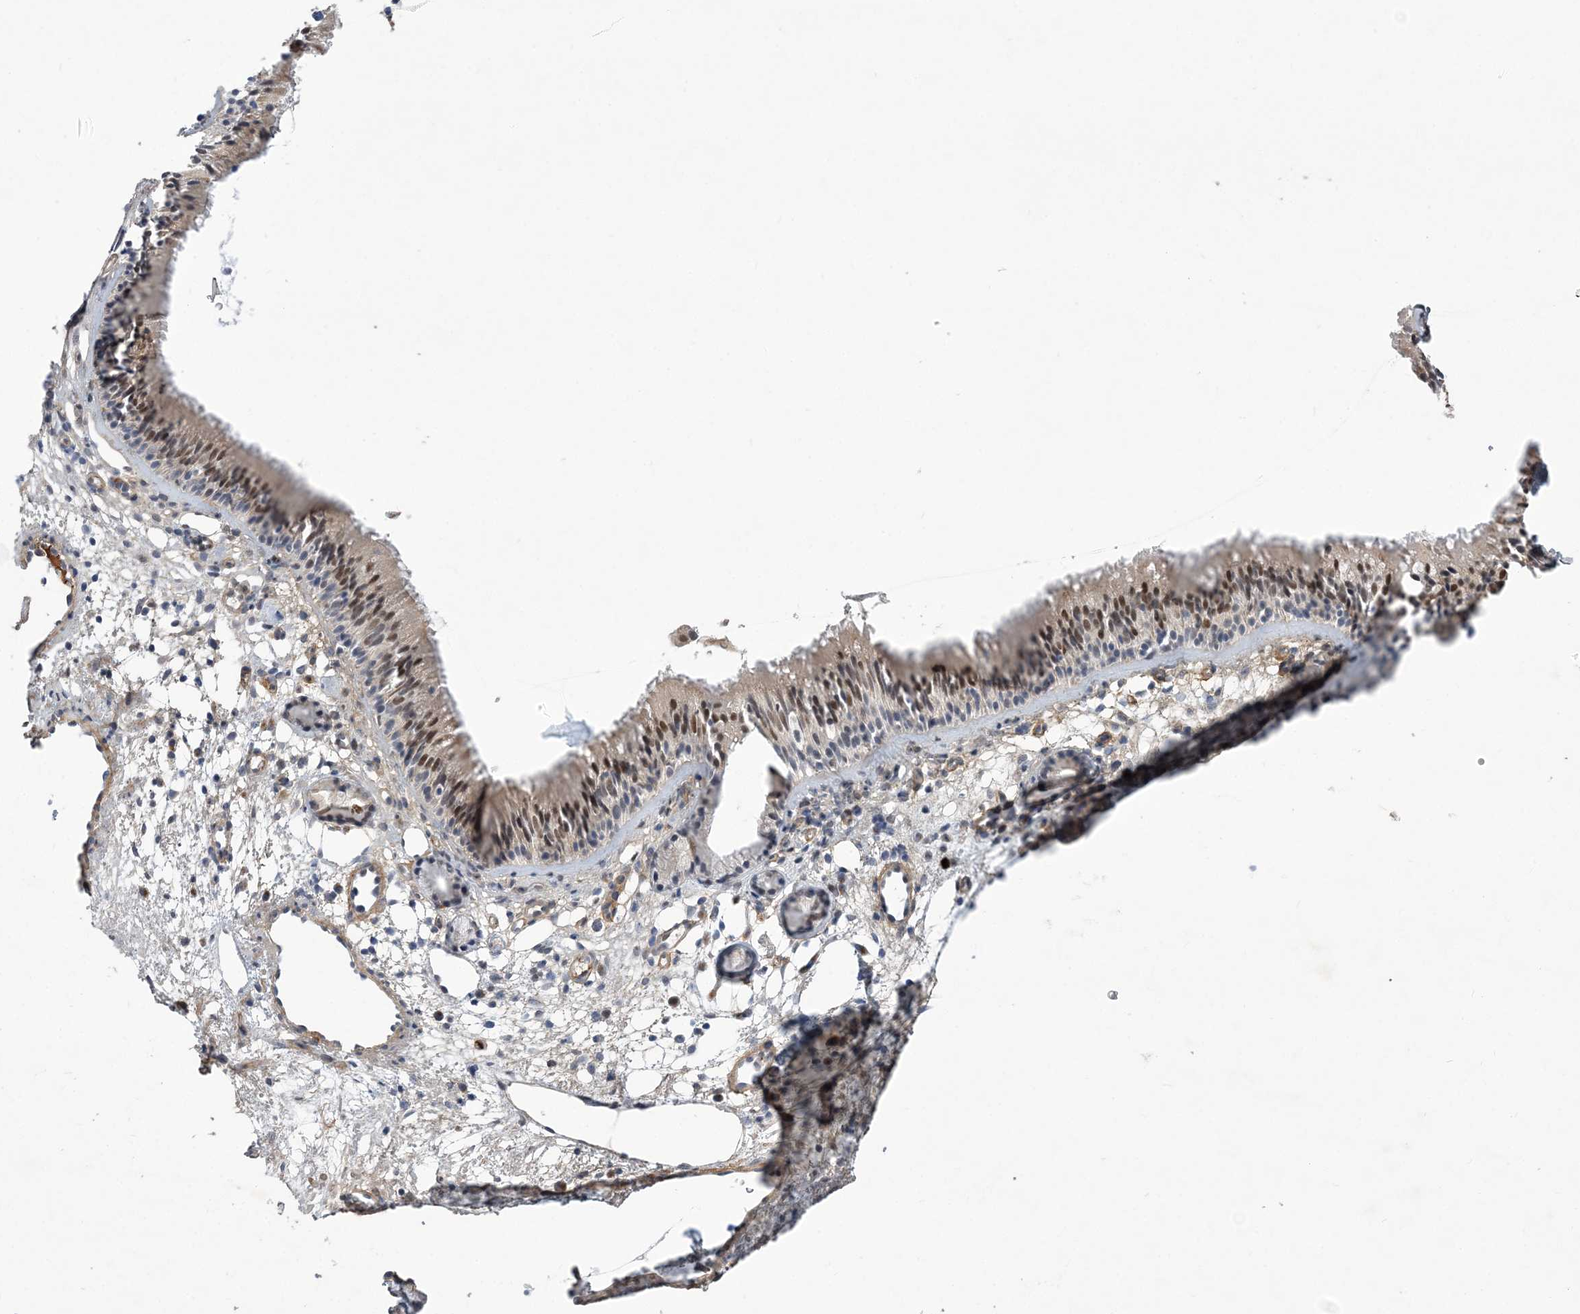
{"staining": {"intensity": "moderate", "quantity": "25%-75%", "location": "cytoplasmic/membranous,nuclear"}, "tissue": "nasopharynx", "cell_type": "Respiratory epithelial cells", "image_type": "normal", "snomed": [{"axis": "morphology", "description": "Normal tissue, NOS"}, {"axis": "morphology", "description": "Inflammation, NOS"}, {"axis": "morphology", "description": "Malignant melanoma, Metastatic site"}, {"axis": "topography", "description": "Nasopharynx"}], "caption": "This micrograph displays immunohistochemistry (IHC) staining of benign human nasopharynx, with medium moderate cytoplasmic/membranous,nuclear staining in about 25%-75% of respiratory epithelial cells.", "gene": "FAM217A", "patient": {"sex": "male", "age": 70}}